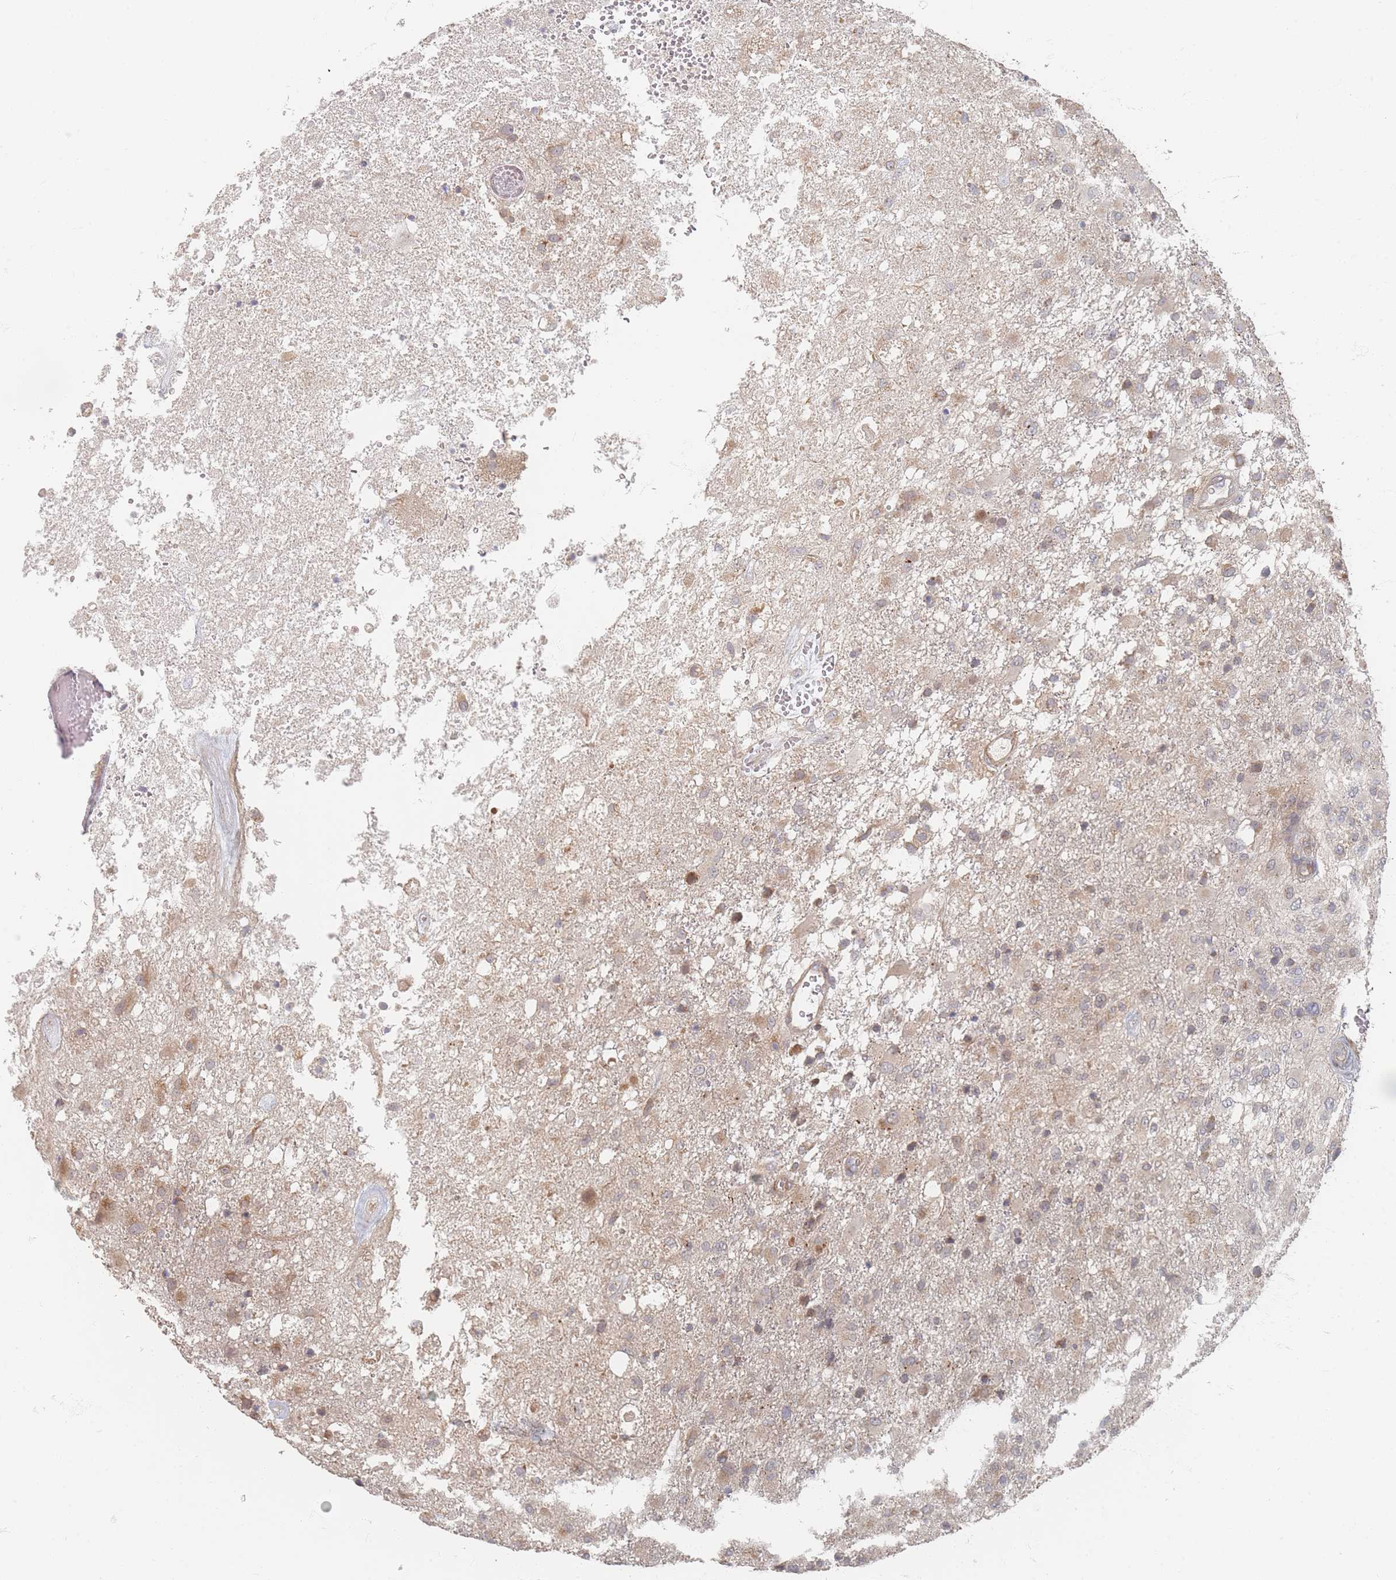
{"staining": {"intensity": "moderate", "quantity": "<25%", "location": "cytoplasmic/membranous"}, "tissue": "glioma", "cell_type": "Tumor cells", "image_type": "cancer", "snomed": [{"axis": "morphology", "description": "Glioma, malignant, High grade"}, {"axis": "topography", "description": "Brain"}], "caption": "The histopathology image reveals staining of malignant glioma (high-grade), revealing moderate cytoplasmic/membranous protein staining (brown color) within tumor cells.", "gene": "GLE1", "patient": {"sex": "female", "age": 74}}